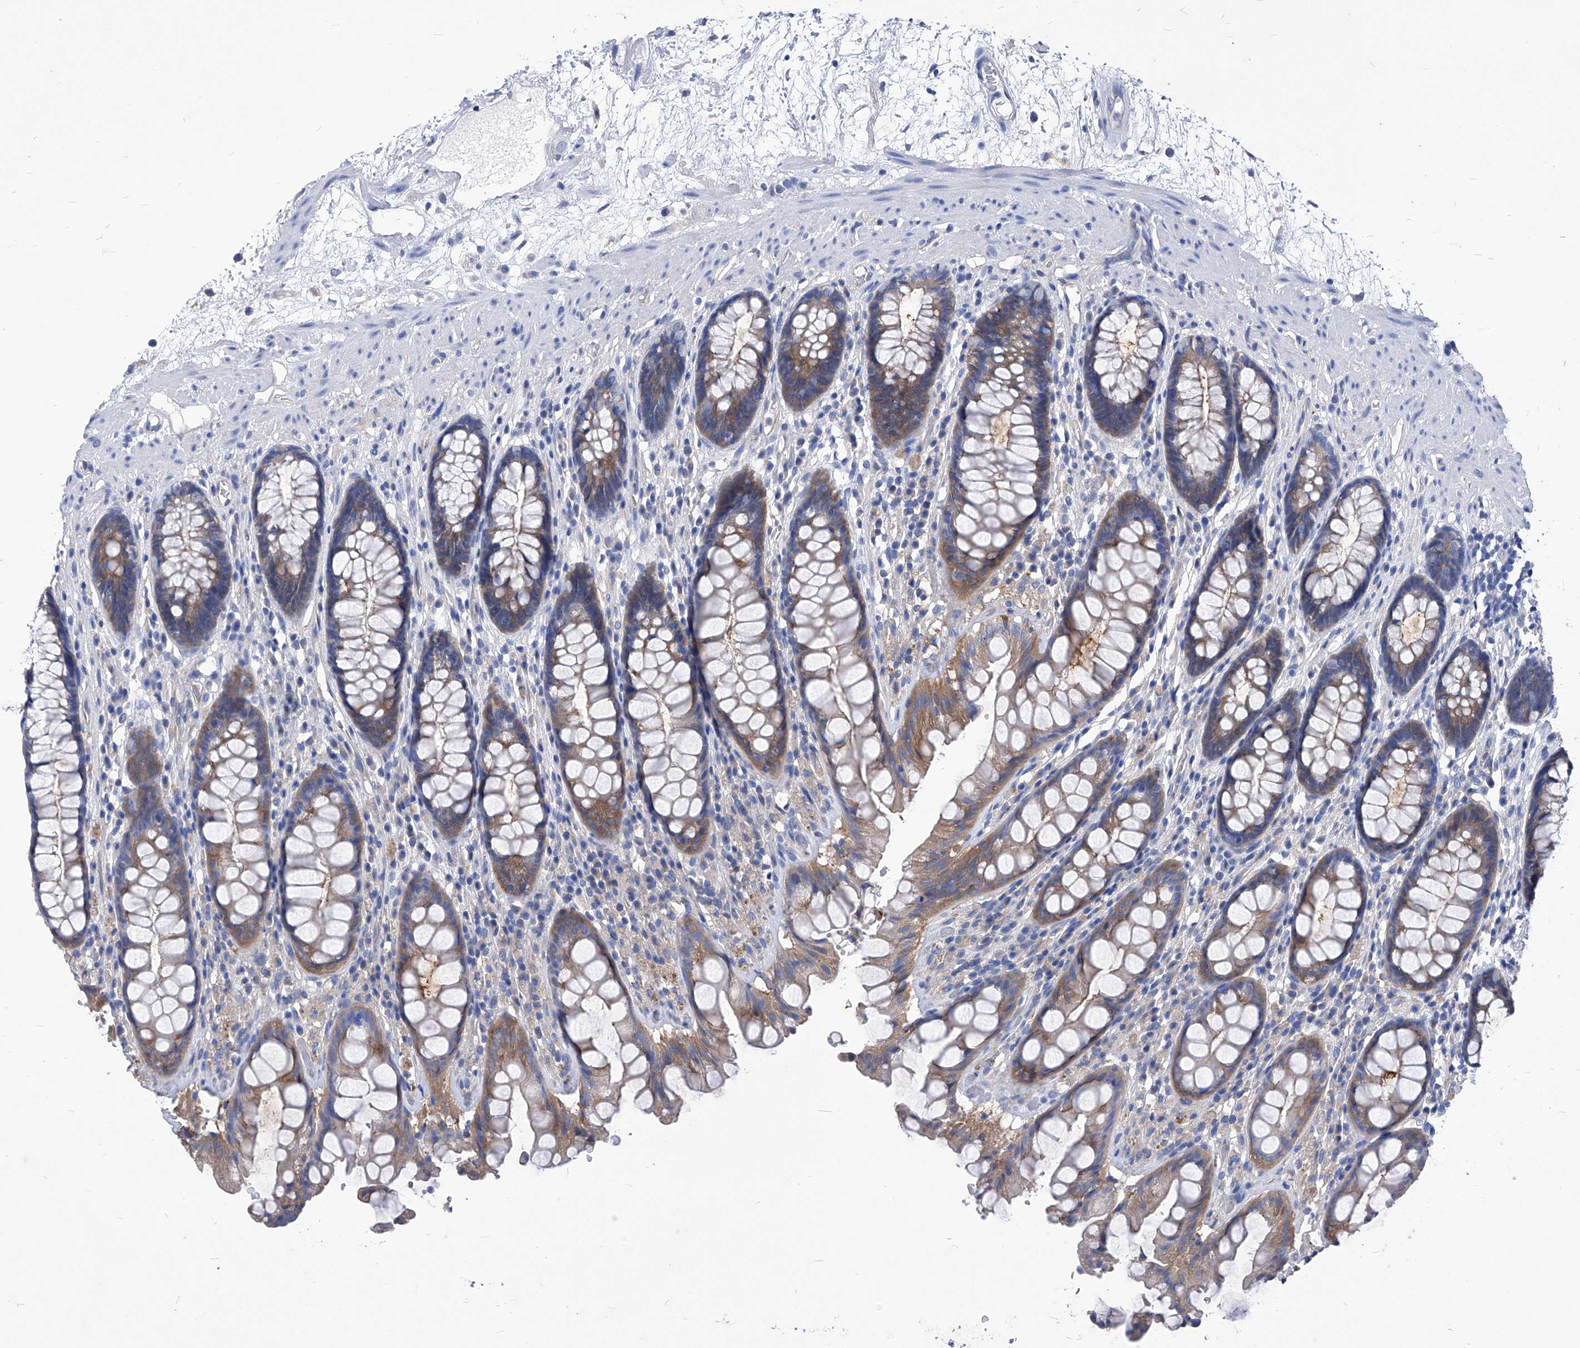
{"staining": {"intensity": "moderate", "quantity": ">75%", "location": "cytoplasmic/membranous"}, "tissue": "rectum", "cell_type": "Glandular cells", "image_type": "normal", "snomed": [{"axis": "morphology", "description": "Normal tissue, NOS"}, {"axis": "topography", "description": "Rectum"}], "caption": "Immunohistochemical staining of benign rectum reveals medium levels of moderate cytoplasmic/membranous positivity in about >75% of glandular cells.", "gene": "XPNPEP1", "patient": {"sex": "male", "age": 64}}